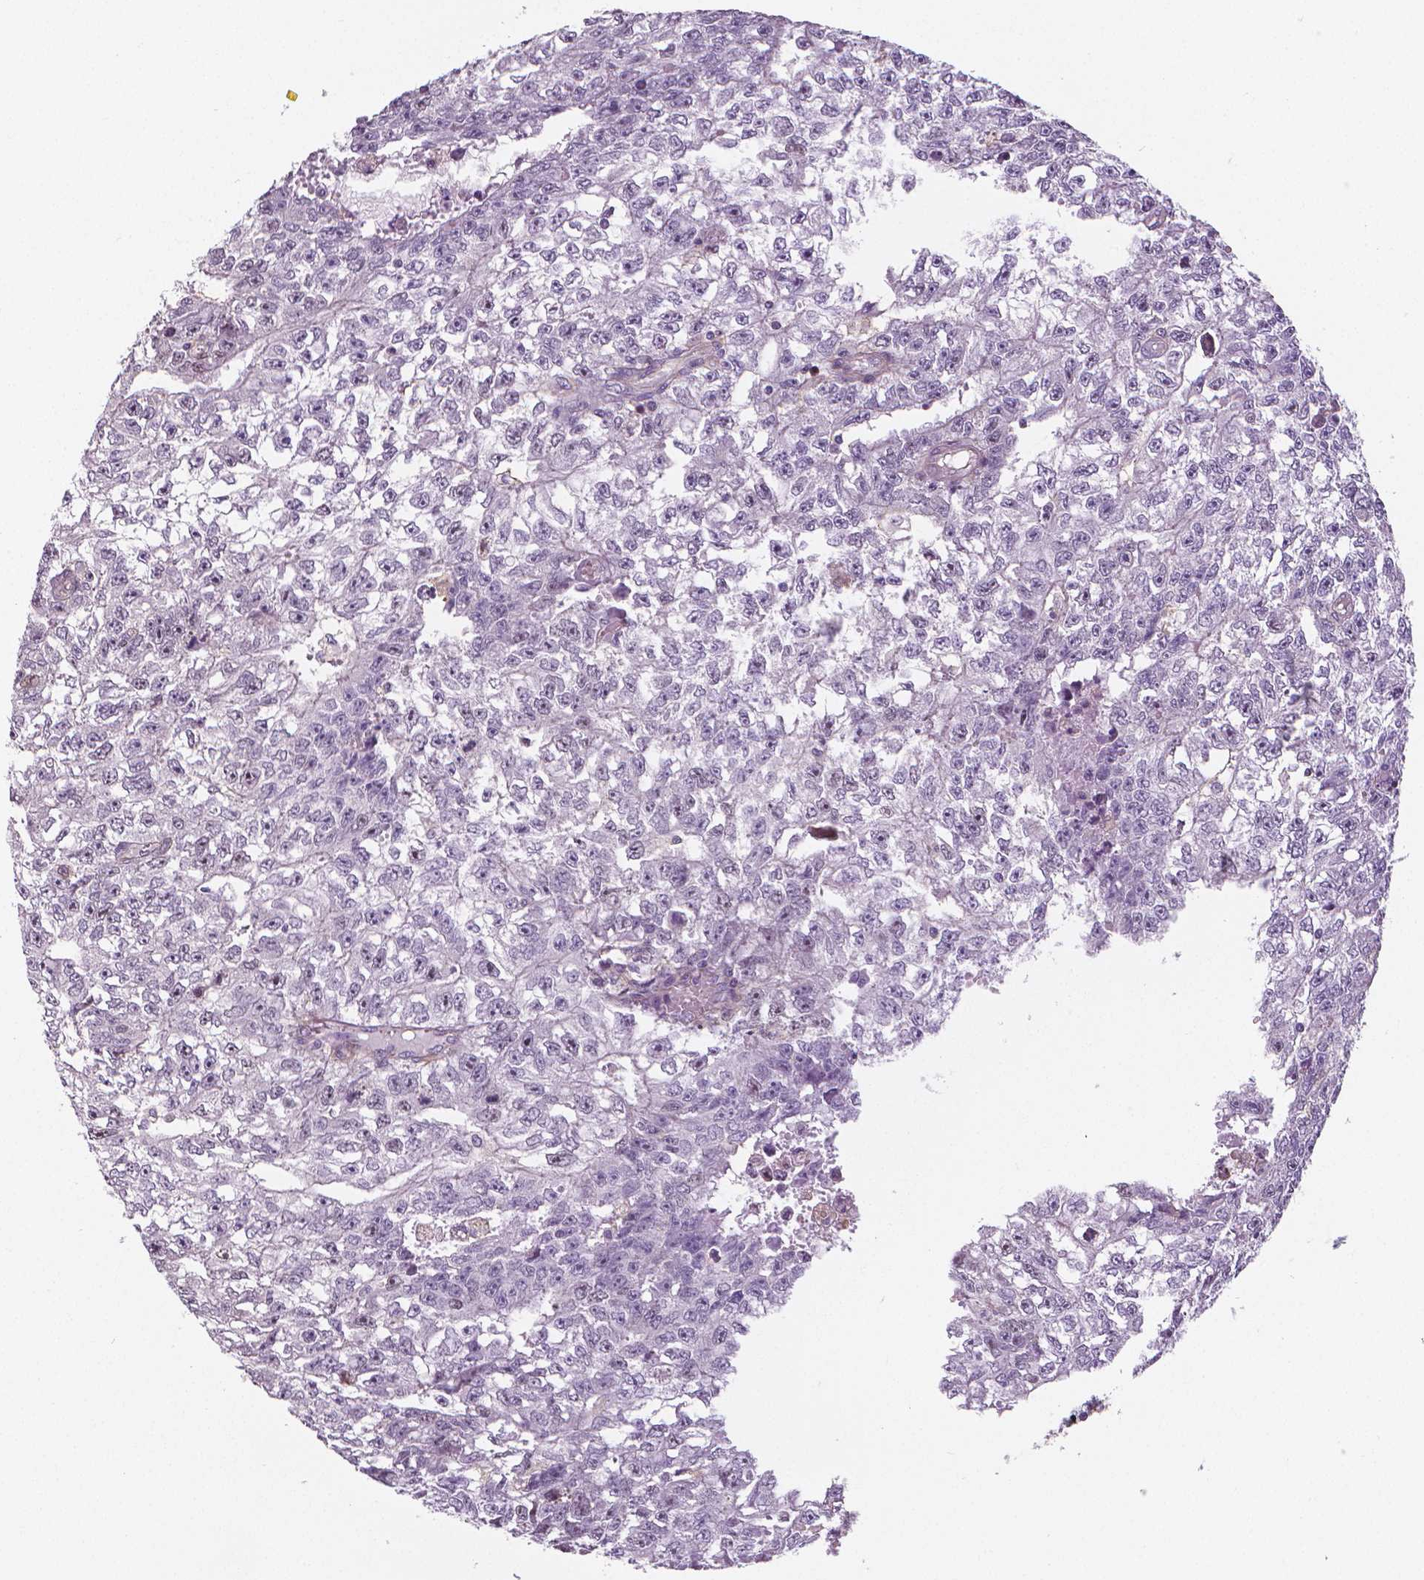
{"staining": {"intensity": "negative", "quantity": "none", "location": "none"}, "tissue": "testis cancer", "cell_type": "Tumor cells", "image_type": "cancer", "snomed": [{"axis": "morphology", "description": "Carcinoma, Embryonal, NOS"}, {"axis": "morphology", "description": "Teratoma, malignant, NOS"}, {"axis": "topography", "description": "Testis"}], "caption": "Human embryonal carcinoma (testis) stained for a protein using immunohistochemistry reveals no positivity in tumor cells.", "gene": "MKI67", "patient": {"sex": "male", "age": 24}}